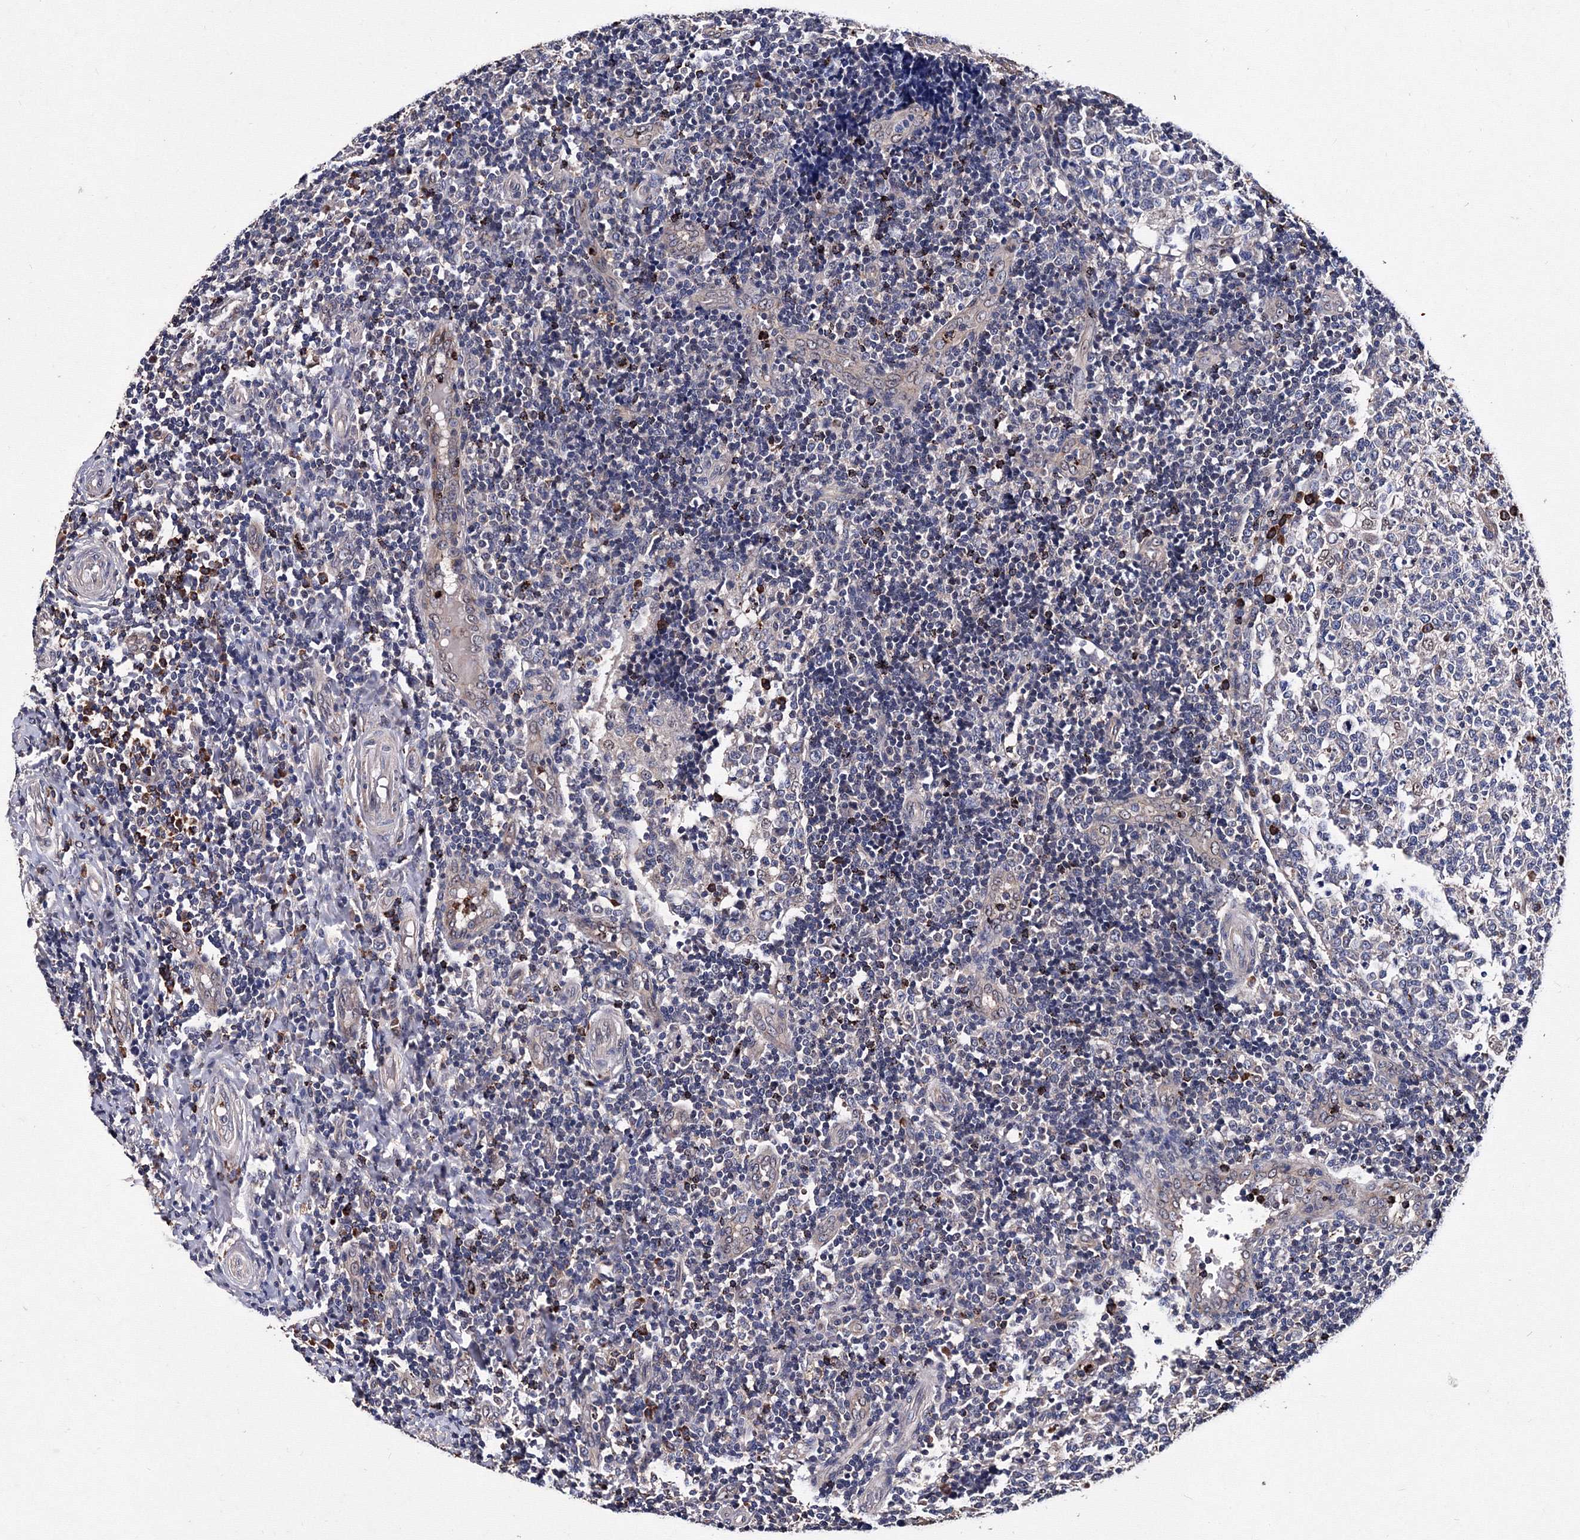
{"staining": {"intensity": "negative", "quantity": "none", "location": "none"}, "tissue": "tonsil", "cell_type": "Germinal center cells", "image_type": "normal", "snomed": [{"axis": "morphology", "description": "Normal tissue, NOS"}, {"axis": "topography", "description": "Tonsil"}], "caption": "Germinal center cells show no significant expression in unremarkable tonsil. The staining is performed using DAB brown chromogen with nuclei counter-stained in using hematoxylin.", "gene": "PHYKPL", "patient": {"sex": "female", "age": 19}}